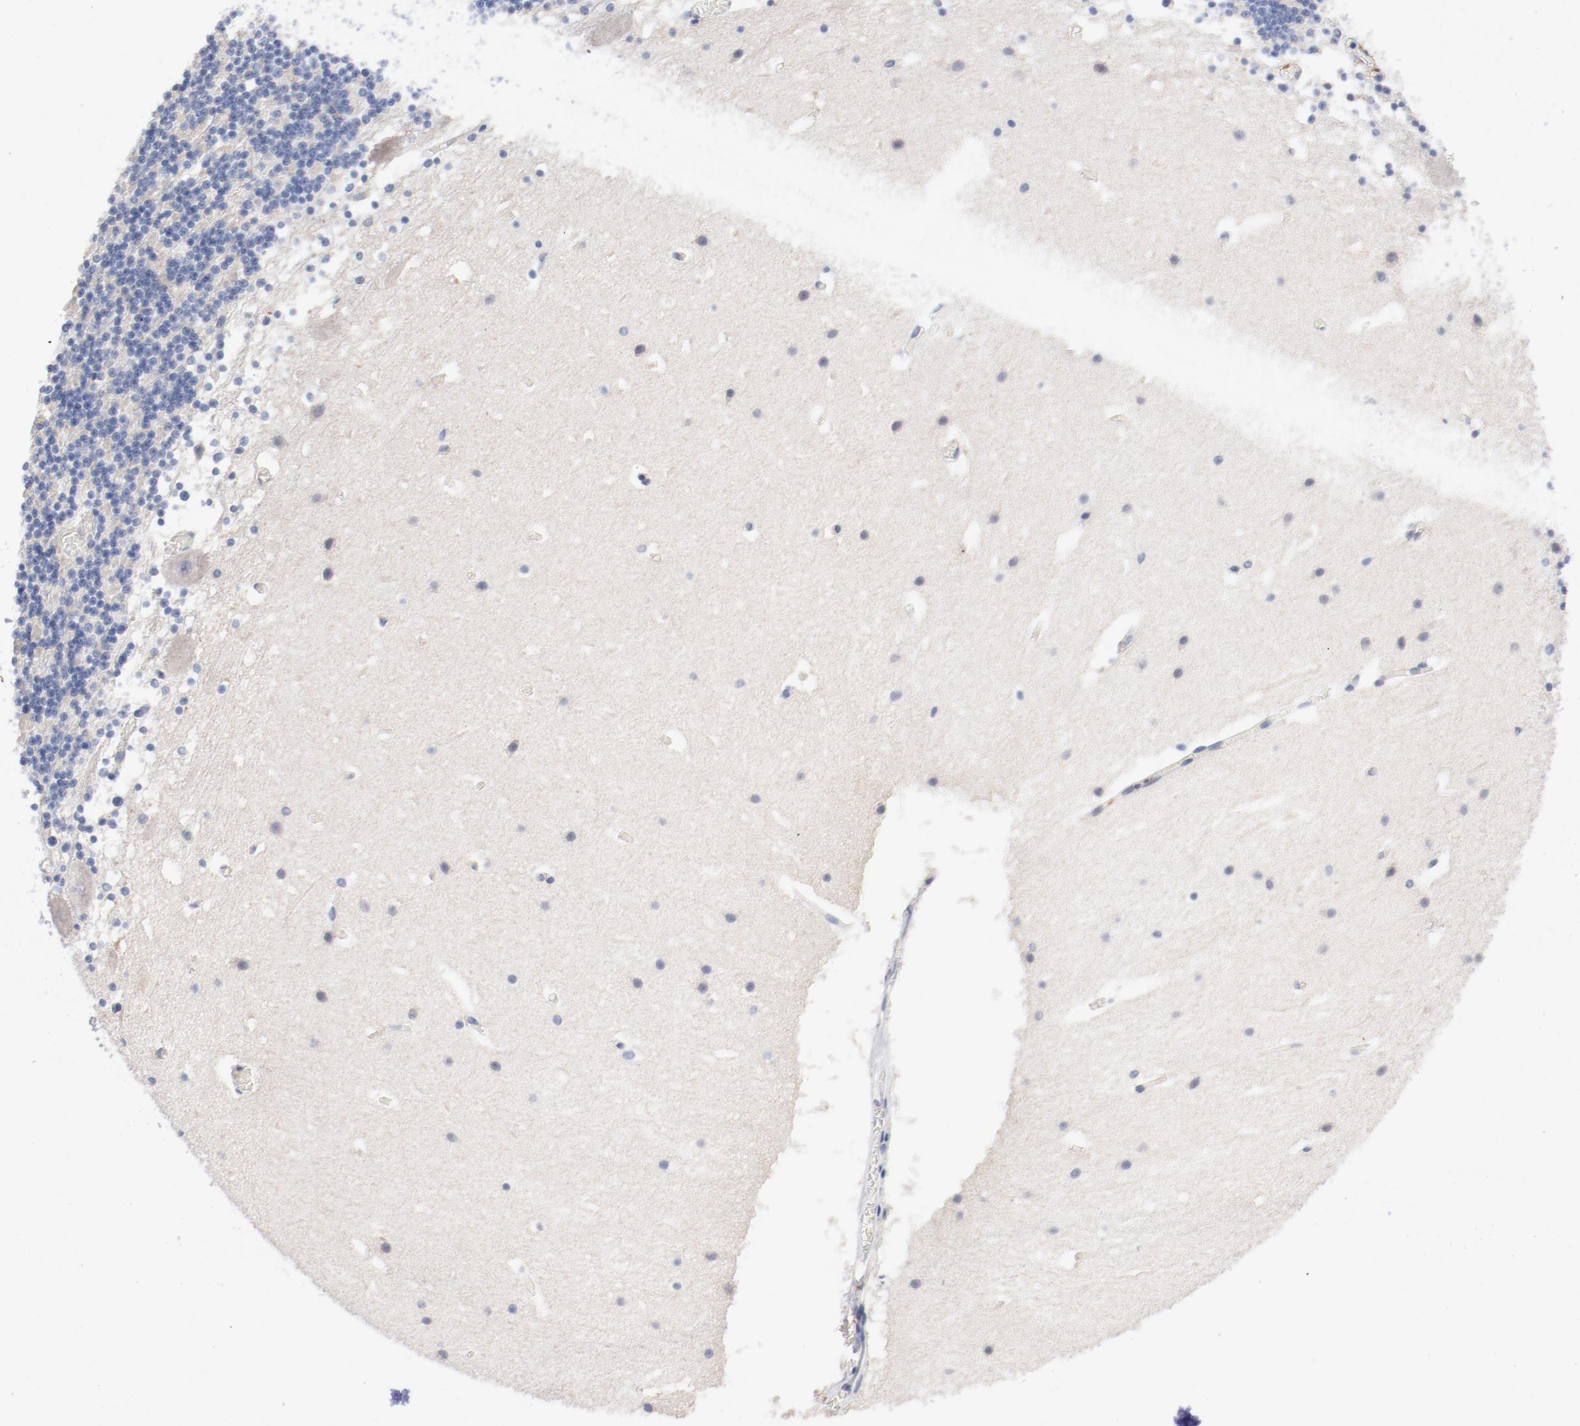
{"staining": {"intensity": "negative", "quantity": "none", "location": "none"}, "tissue": "cerebellum", "cell_type": "Cells in granular layer", "image_type": "normal", "snomed": [{"axis": "morphology", "description": "Normal tissue, NOS"}, {"axis": "topography", "description": "Cerebellum"}], "caption": "High power microscopy histopathology image of an immunohistochemistry (IHC) micrograph of normal cerebellum, revealing no significant positivity in cells in granular layer.", "gene": "BIRC5", "patient": {"sex": "male", "age": 45}}